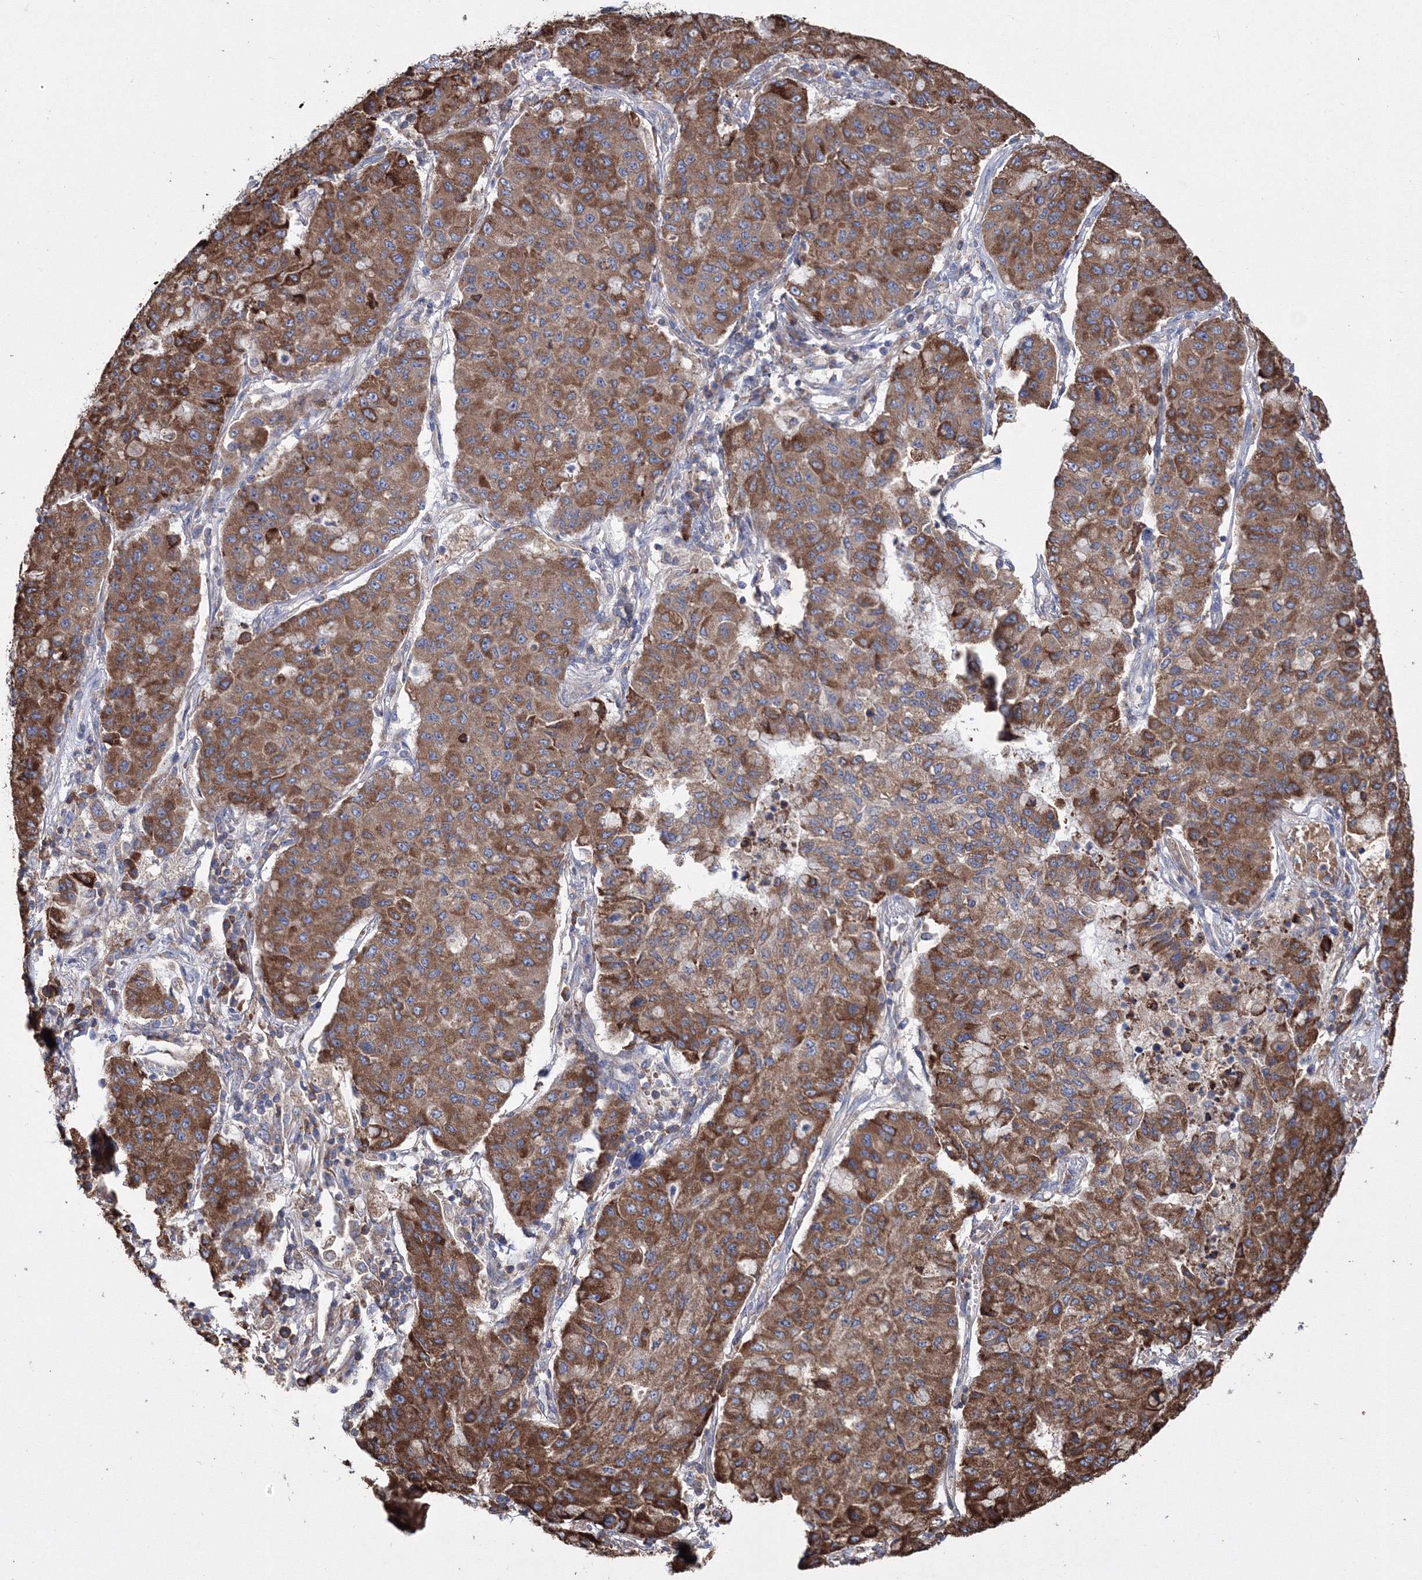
{"staining": {"intensity": "moderate", "quantity": ">75%", "location": "cytoplasmic/membranous"}, "tissue": "lung cancer", "cell_type": "Tumor cells", "image_type": "cancer", "snomed": [{"axis": "morphology", "description": "Squamous cell carcinoma, NOS"}, {"axis": "topography", "description": "Lung"}], "caption": "Immunohistochemical staining of lung squamous cell carcinoma reveals moderate cytoplasmic/membranous protein staining in approximately >75% of tumor cells.", "gene": "VPS8", "patient": {"sex": "male", "age": 74}}